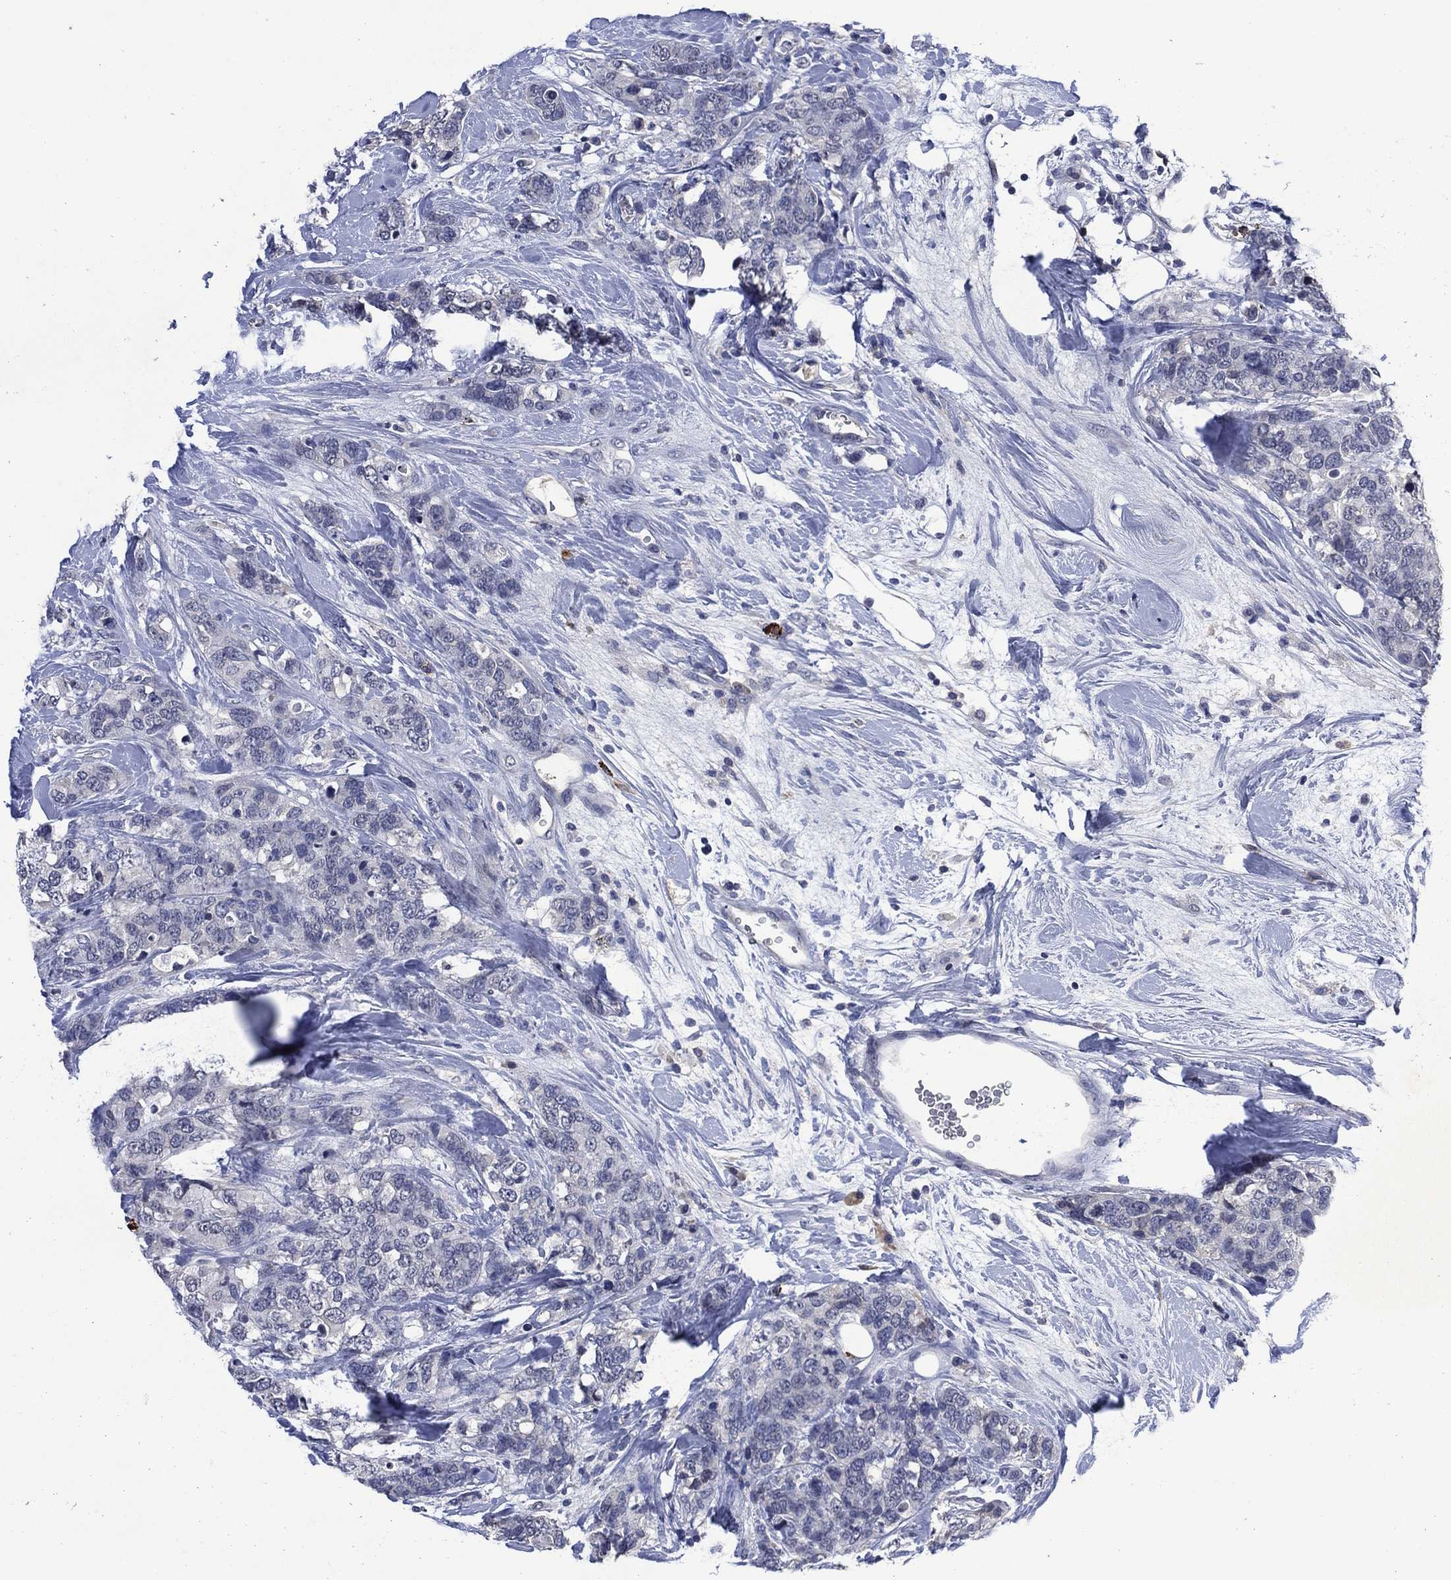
{"staining": {"intensity": "negative", "quantity": "none", "location": "none"}, "tissue": "breast cancer", "cell_type": "Tumor cells", "image_type": "cancer", "snomed": [{"axis": "morphology", "description": "Lobular carcinoma"}, {"axis": "topography", "description": "Breast"}], "caption": "A micrograph of breast cancer stained for a protein demonstrates no brown staining in tumor cells. (Immunohistochemistry (ihc), brightfield microscopy, high magnification).", "gene": "USP26", "patient": {"sex": "female", "age": 59}}